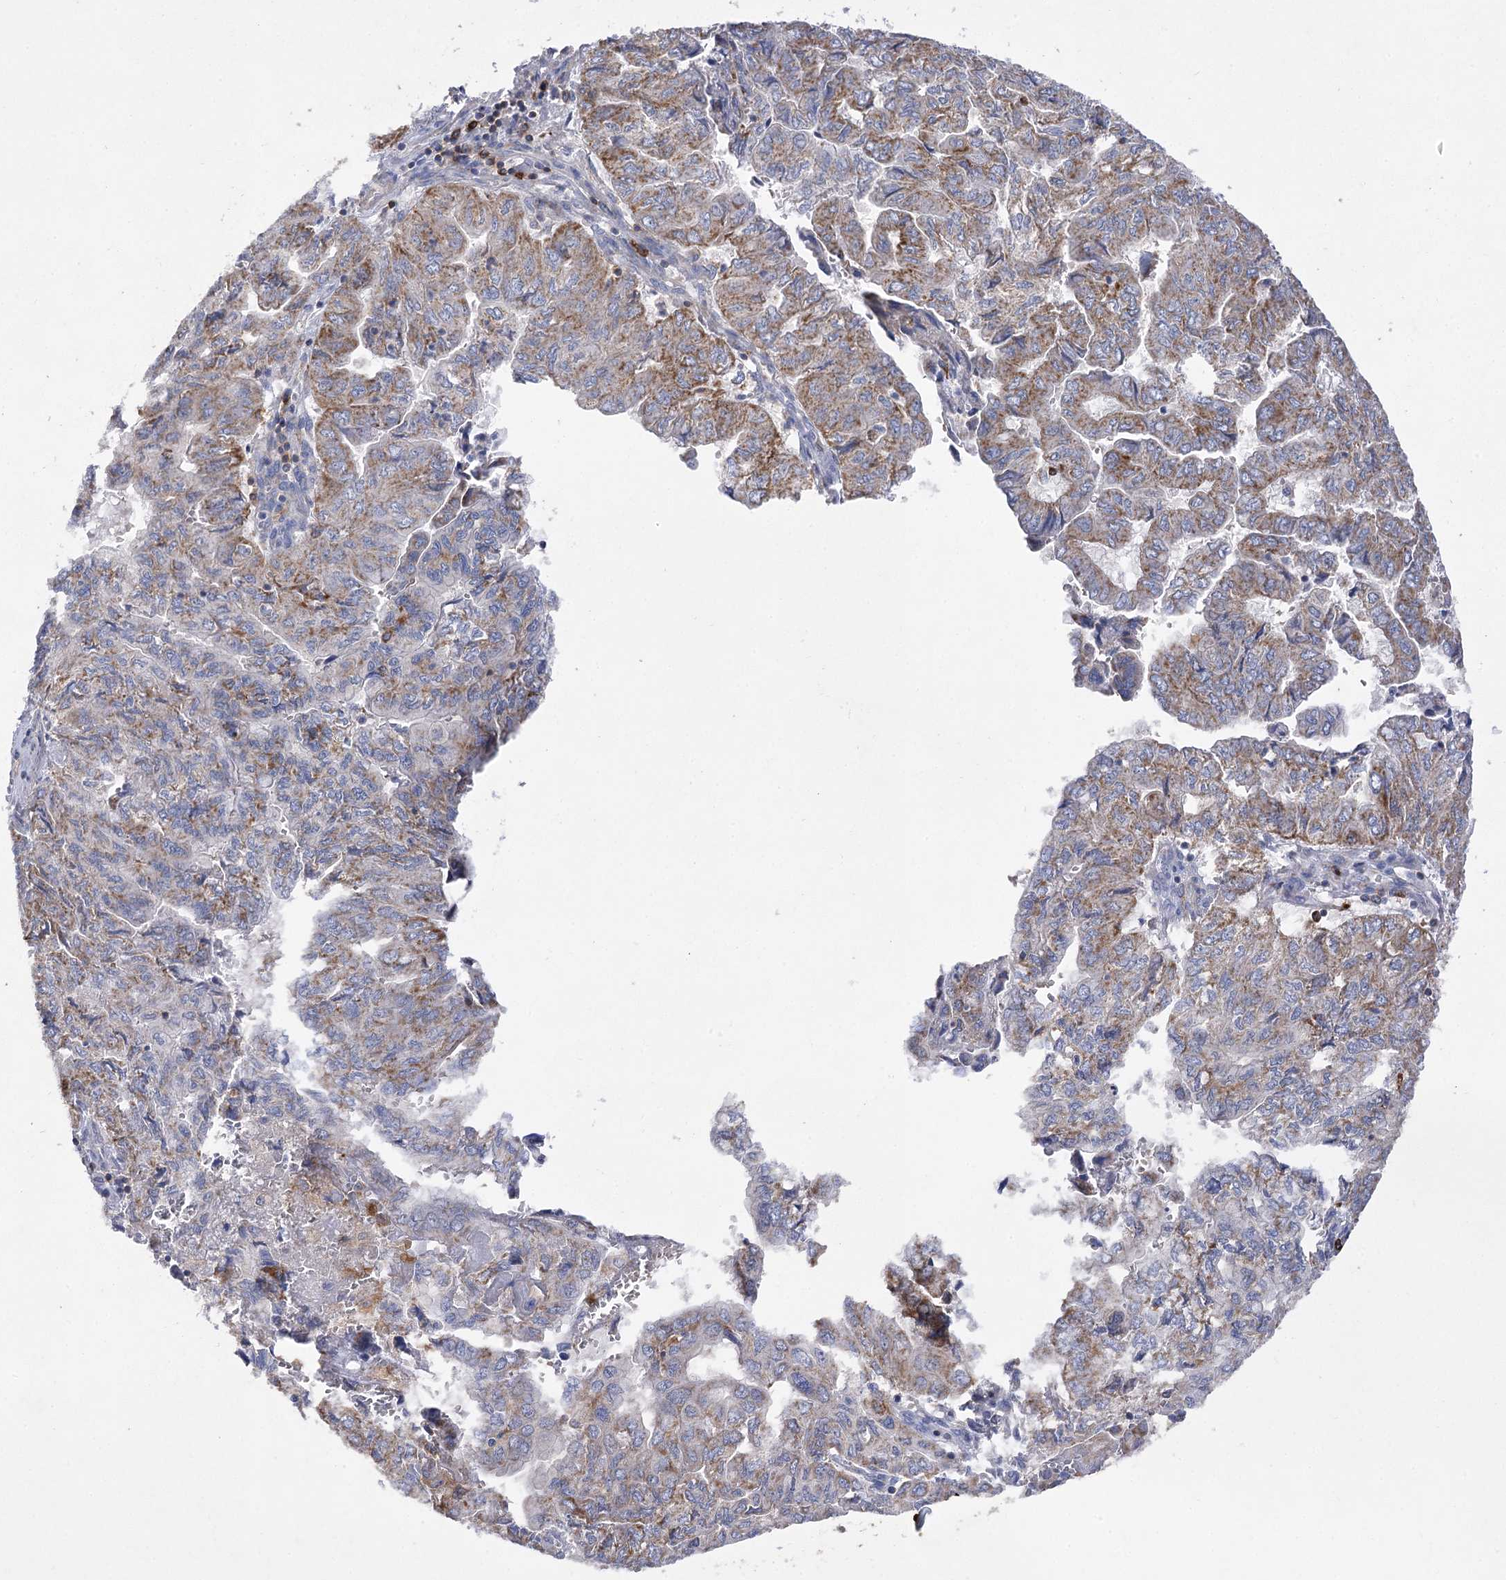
{"staining": {"intensity": "moderate", "quantity": ">75%", "location": "cytoplasmic/membranous"}, "tissue": "pancreatic cancer", "cell_type": "Tumor cells", "image_type": "cancer", "snomed": [{"axis": "morphology", "description": "Adenocarcinoma, NOS"}, {"axis": "topography", "description": "Pancreas"}], "caption": "Human pancreatic adenocarcinoma stained for a protein (brown) displays moderate cytoplasmic/membranous positive positivity in approximately >75% of tumor cells.", "gene": "COX15", "patient": {"sex": "male", "age": 51}}